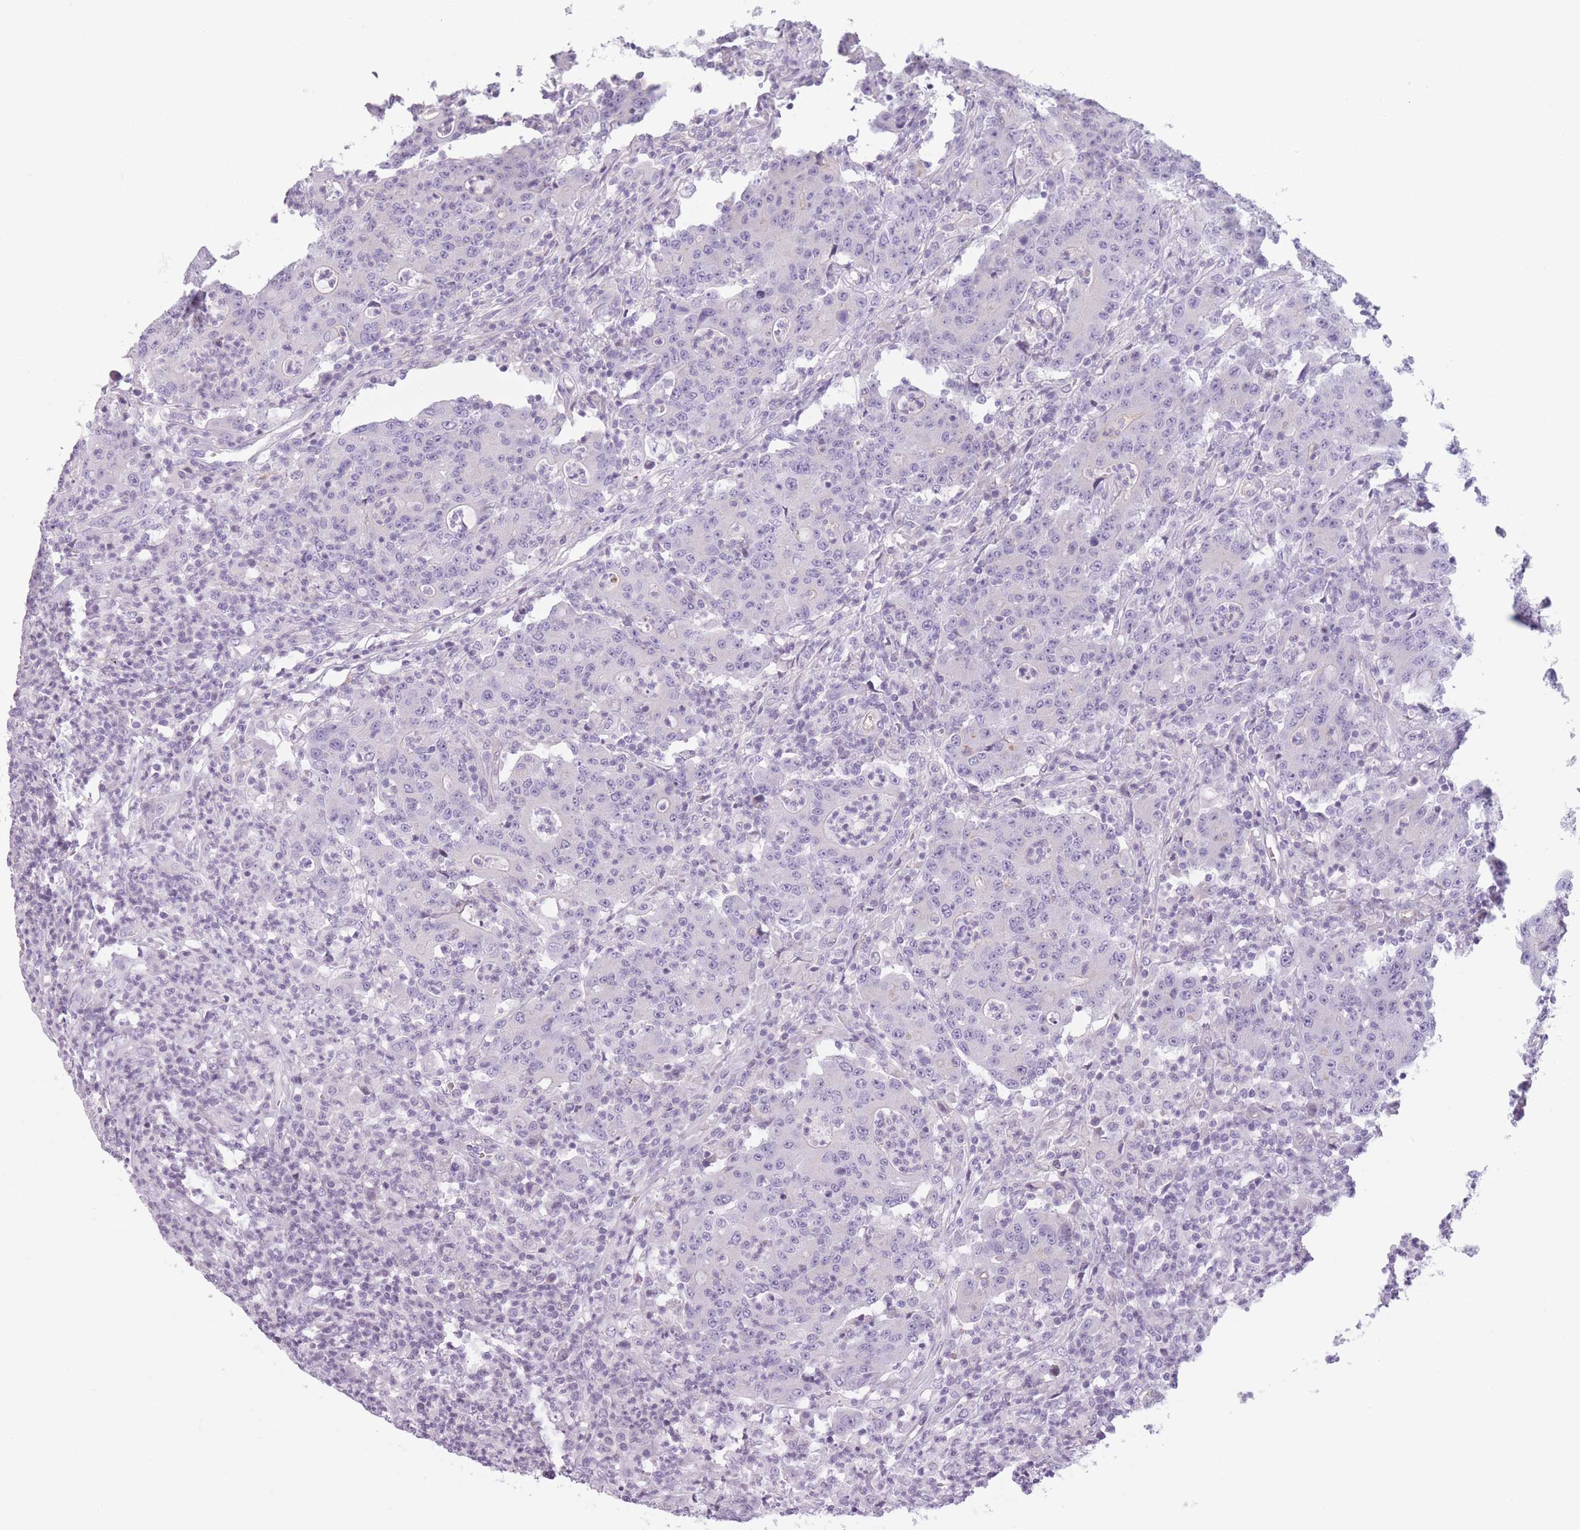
{"staining": {"intensity": "negative", "quantity": "none", "location": "none"}, "tissue": "colorectal cancer", "cell_type": "Tumor cells", "image_type": "cancer", "snomed": [{"axis": "morphology", "description": "Adenocarcinoma, NOS"}, {"axis": "topography", "description": "Colon"}], "caption": "IHC image of human colorectal adenocarcinoma stained for a protein (brown), which demonstrates no expression in tumor cells.", "gene": "GGT1", "patient": {"sex": "male", "age": 83}}